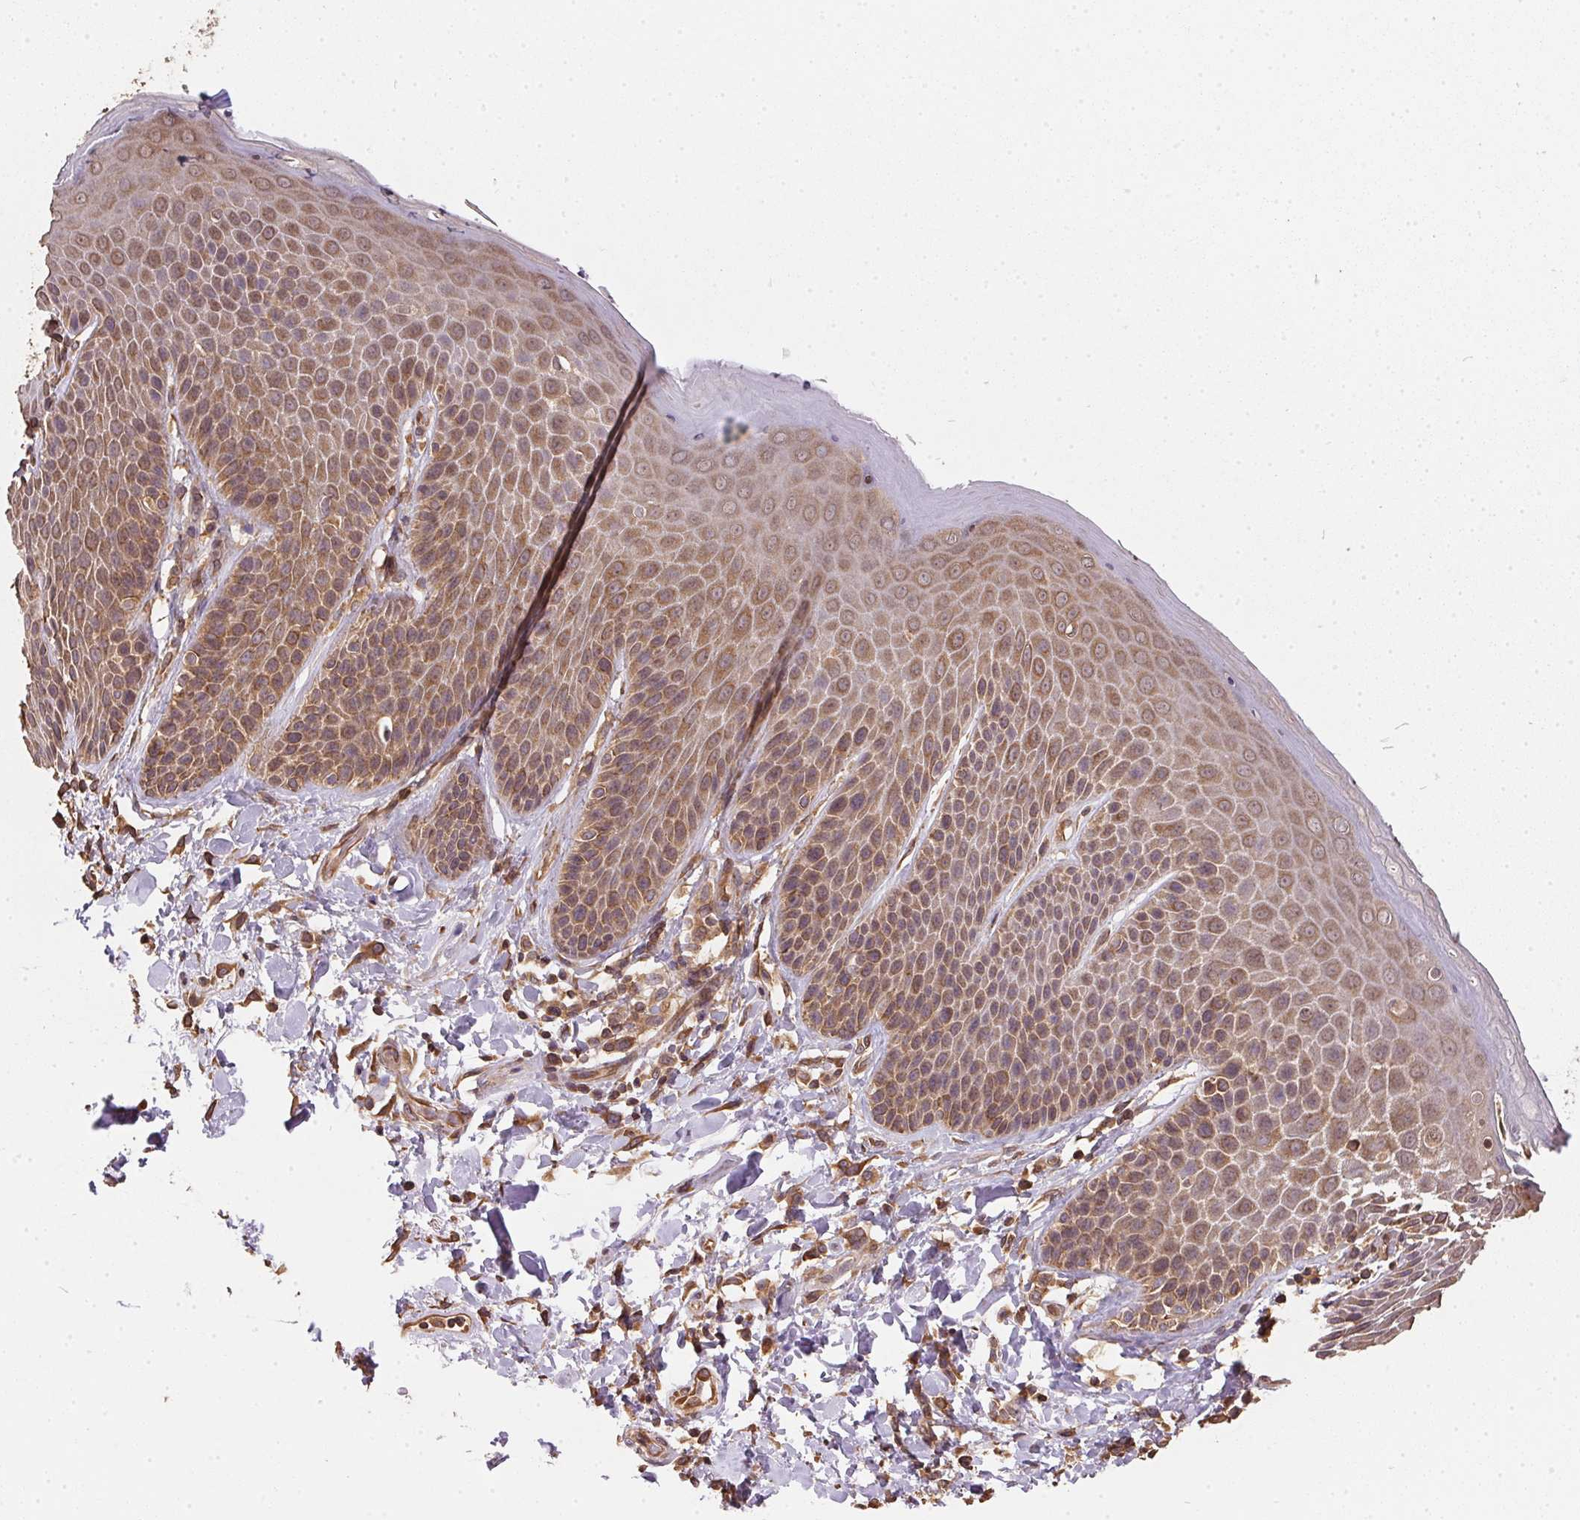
{"staining": {"intensity": "moderate", "quantity": ">75%", "location": "cytoplasmic/membranous"}, "tissue": "skin", "cell_type": "Epidermal cells", "image_type": "normal", "snomed": [{"axis": "morphology", "description": "Normal tissue, NOS"}, {"axis": "topography", "description": "Anal"}, {"axis": "topography", "description": "Peripheral nerve tissue"}], "caption": "Protein expression by immunohistochemistry reveals moderate cytoplasmic/membranous staining in about >75% of epidermal cells in normal skin. Ihc stains the protein of interest in brown and the nuclei are stained blue.", "gene": "EIF2S1", "patient": {"sex": "male", "age": 51}}